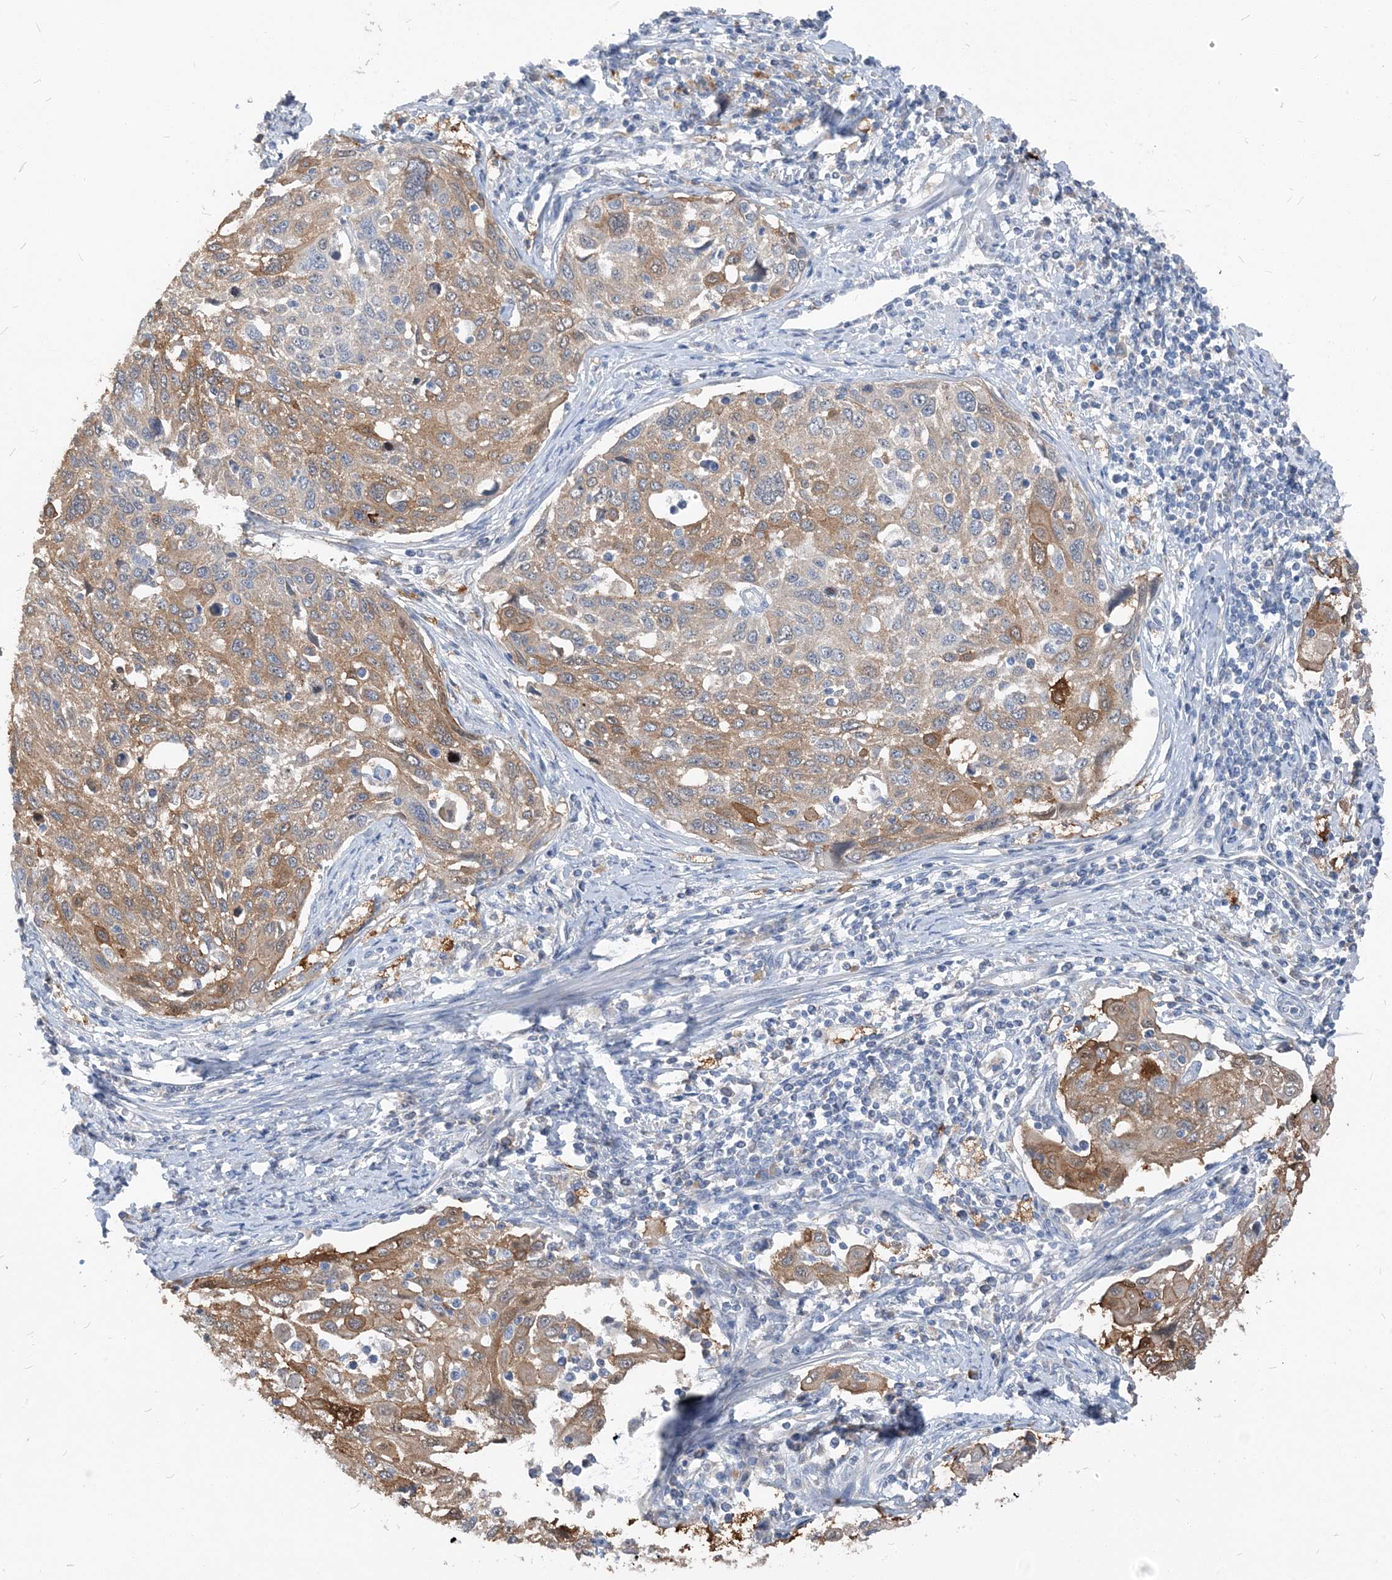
{"staining": {"intensity": "moderate", "quantity": "25%-75%", "location": "cytoplasmic/membranous"}, "tissue": "cervical cancer", "cell_type": "Tumor cells", "image_type": "cancer", "snomed": [{"axis": "morphology", "description": "Squamous cell carcinoma, NOS"}, {"axis": "topography", "description": "Cervix"}], "caption": "Human cervical squamous cell carcinoma stained with a protein marker demonstrates moderate staining in tumor cells.", "gene": "NCOA7", "patient": {"sex": "female", "age": 70}}